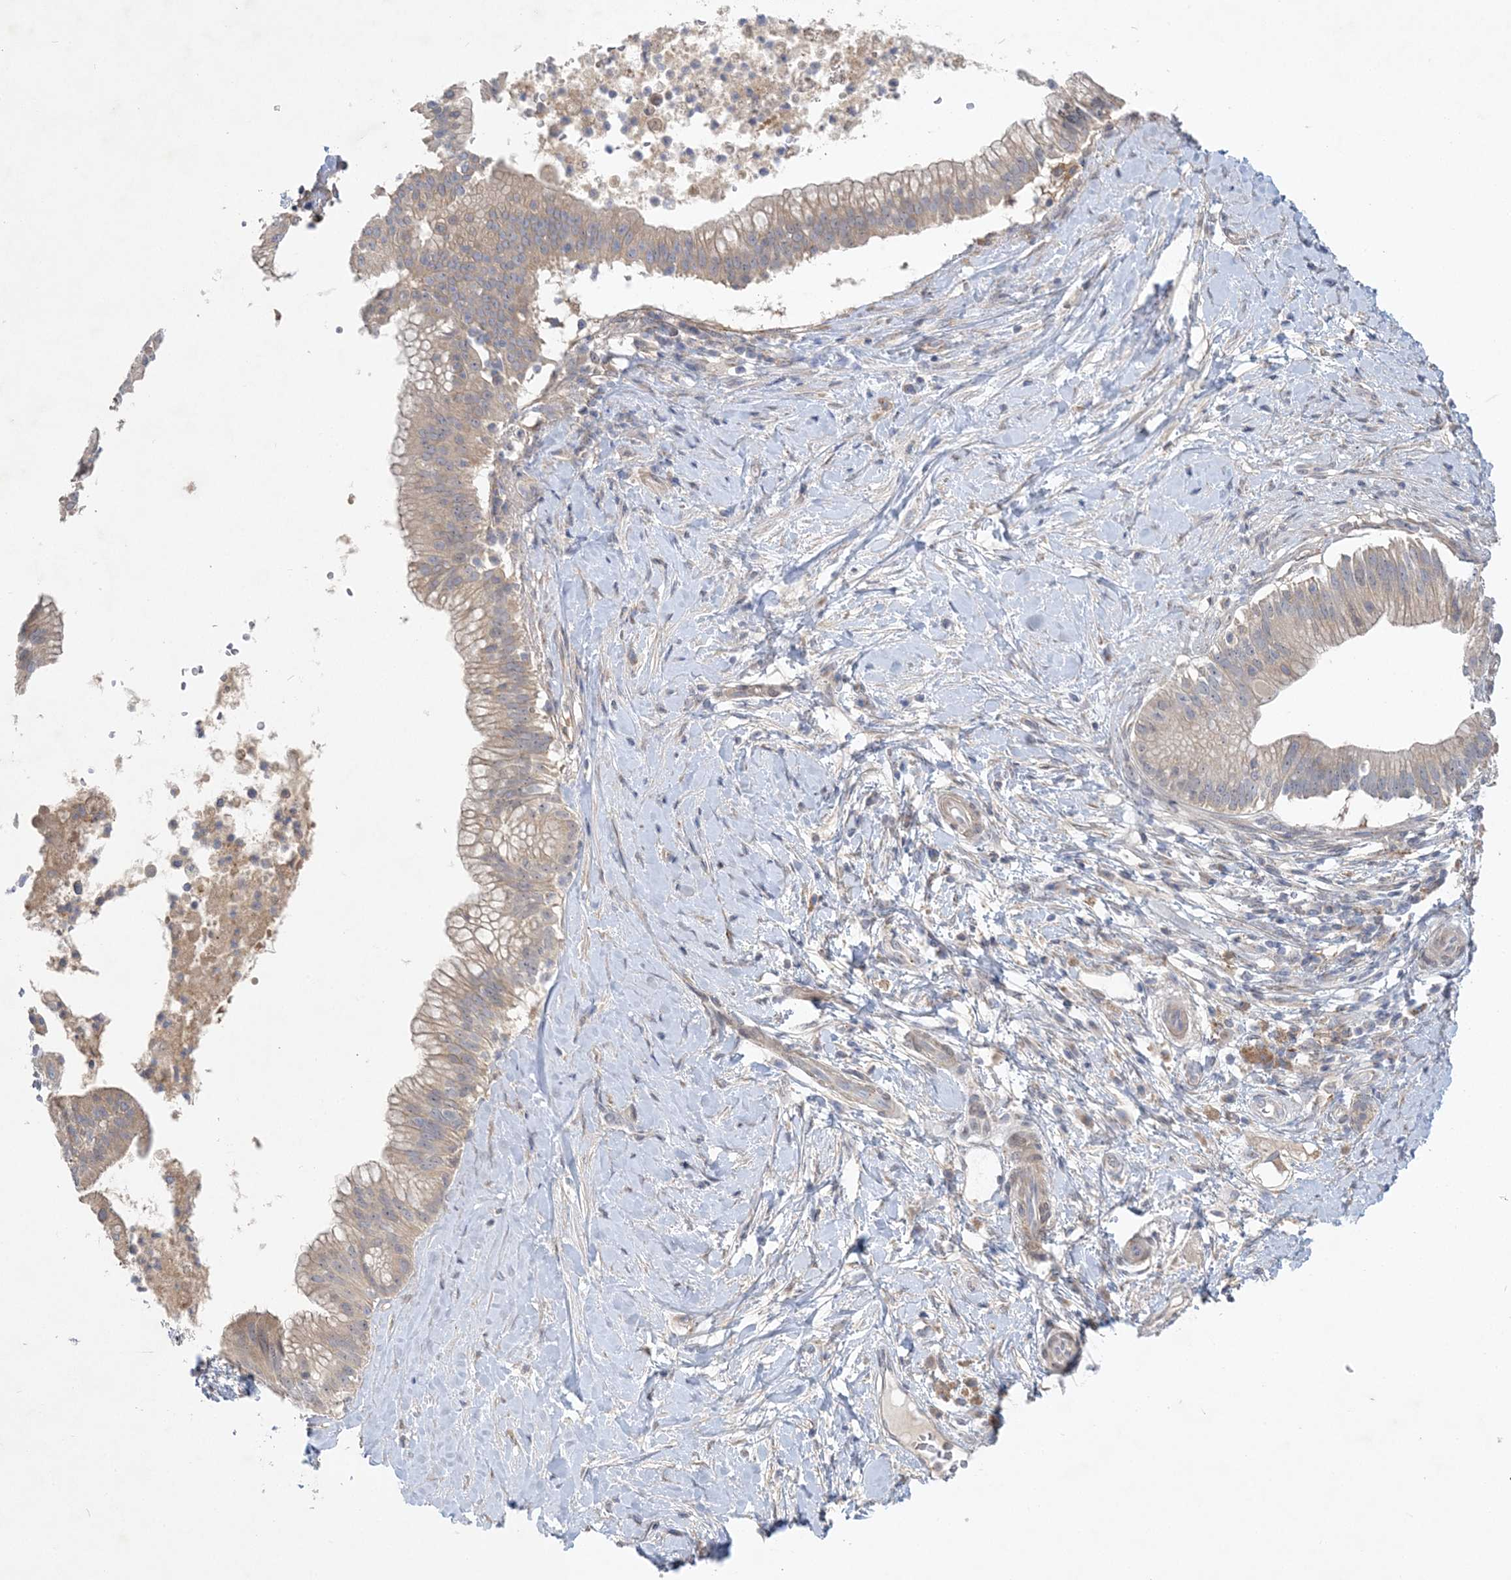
{"staining": {"intensity": "weak", "quantity": ">75%", "location": "cytoplasmic/membranous"}, "tissue": "pancreatic cancer", "cell_type": "Tumor cells", "image_type": "cancer", "snomed": [{"axis": "morphology", "description": "Adenocarcinoma, NOS"}, {"axis": "topography", "description": "Pancreas"}], "caption": "The histopathology image shows immunohistochemical staining of pancreatic adenocarcinoma. There is weak cytoplasmic/membranous staining is present in approximately >75% of tumor cells. The staining was performed using DAB, with brown indicating positive protein expression. Nuclei are stained blue with hematoxylin.", "gene": "ANKRD35", "patient": {"sex": "male", "age": 68}}